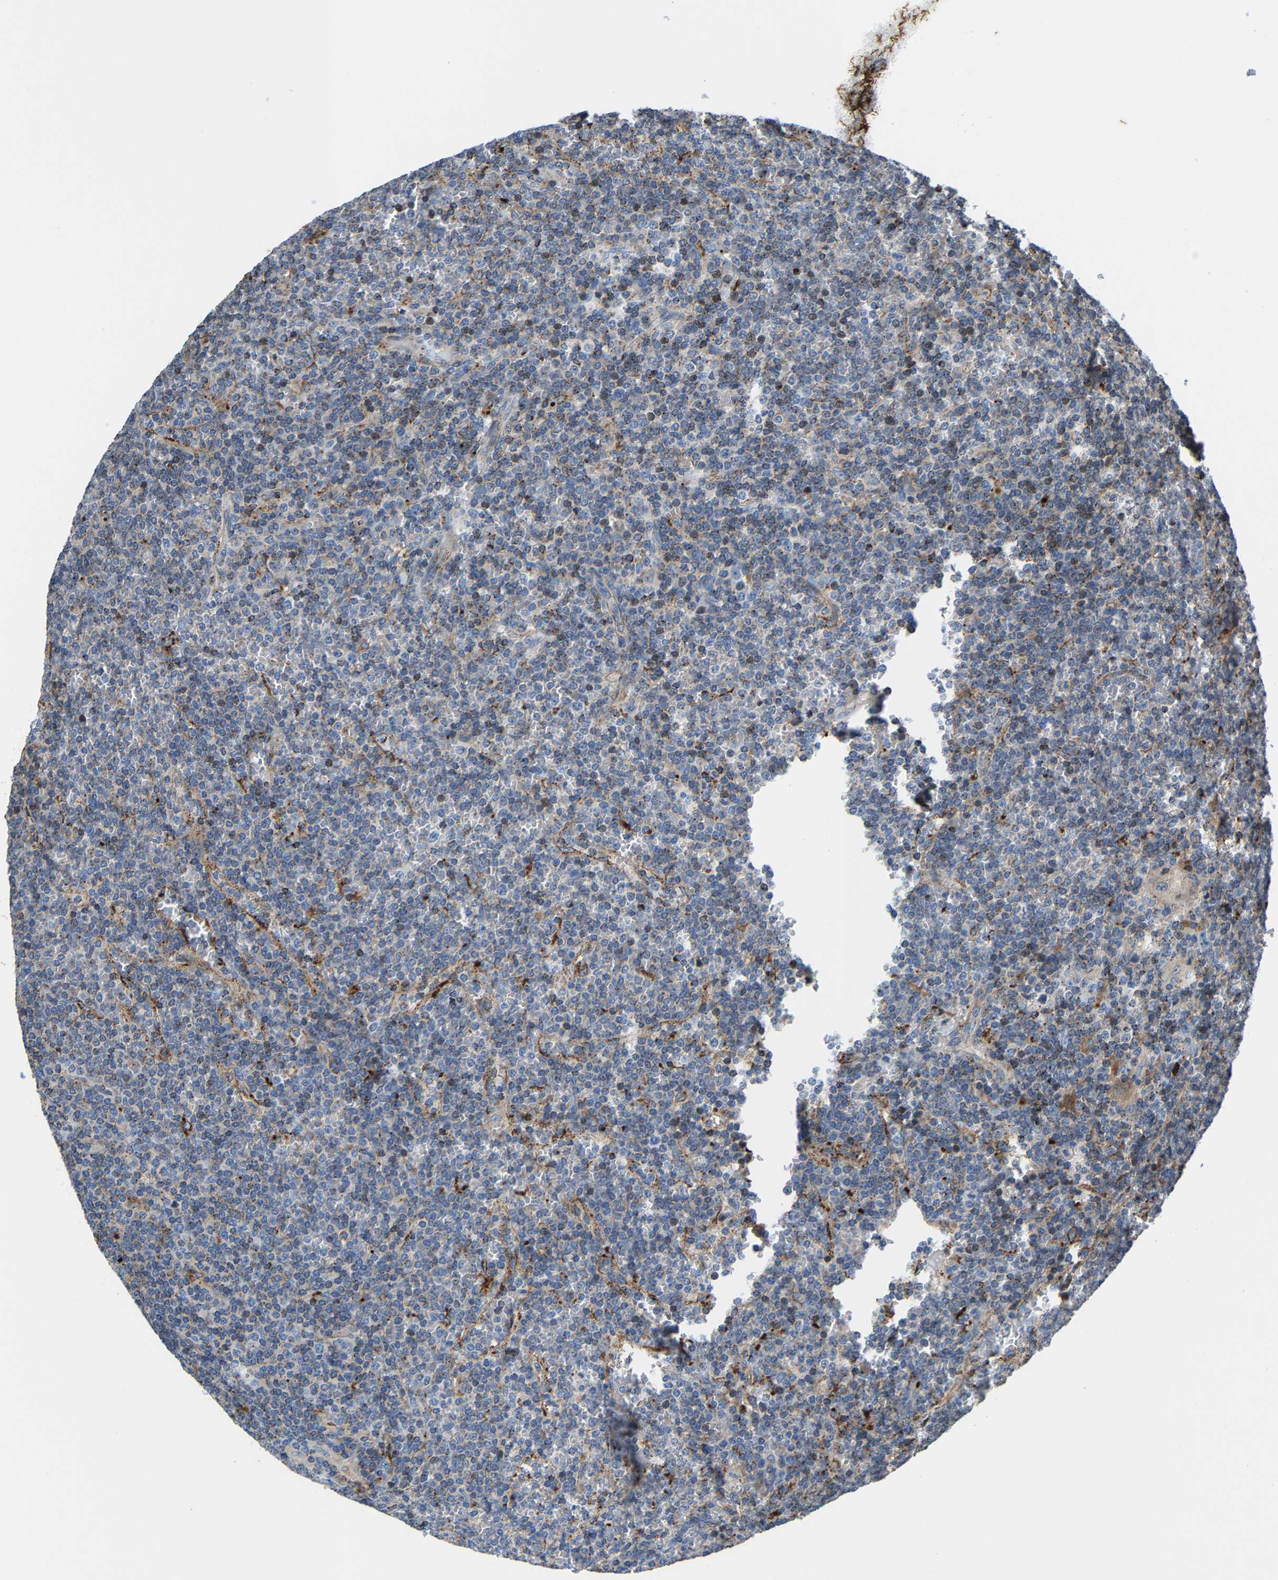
{"staining": {"intensity": "negative", "quantity": "none", "location": "none"}, "tissue": "lymphoma", "cell_type": "Tumor cells", "image_type": "cancer", "snomed": [{"axis": "morphology", "description": "Malignant lymphoma, non-Hodgkin's type, Low grade"}, {"axis": "topography", "description": "Spleen"}], "caption": "Immunohistochemistry (IHC) of lymphoma shows no positivity in tumor cells. Brightfield microscopy of IHC stained with DAB (brown) and hematoxylin (blue), captured at high magnification.", "gene": "DPP7", "patient": {"sex": "female", "age": 19}}